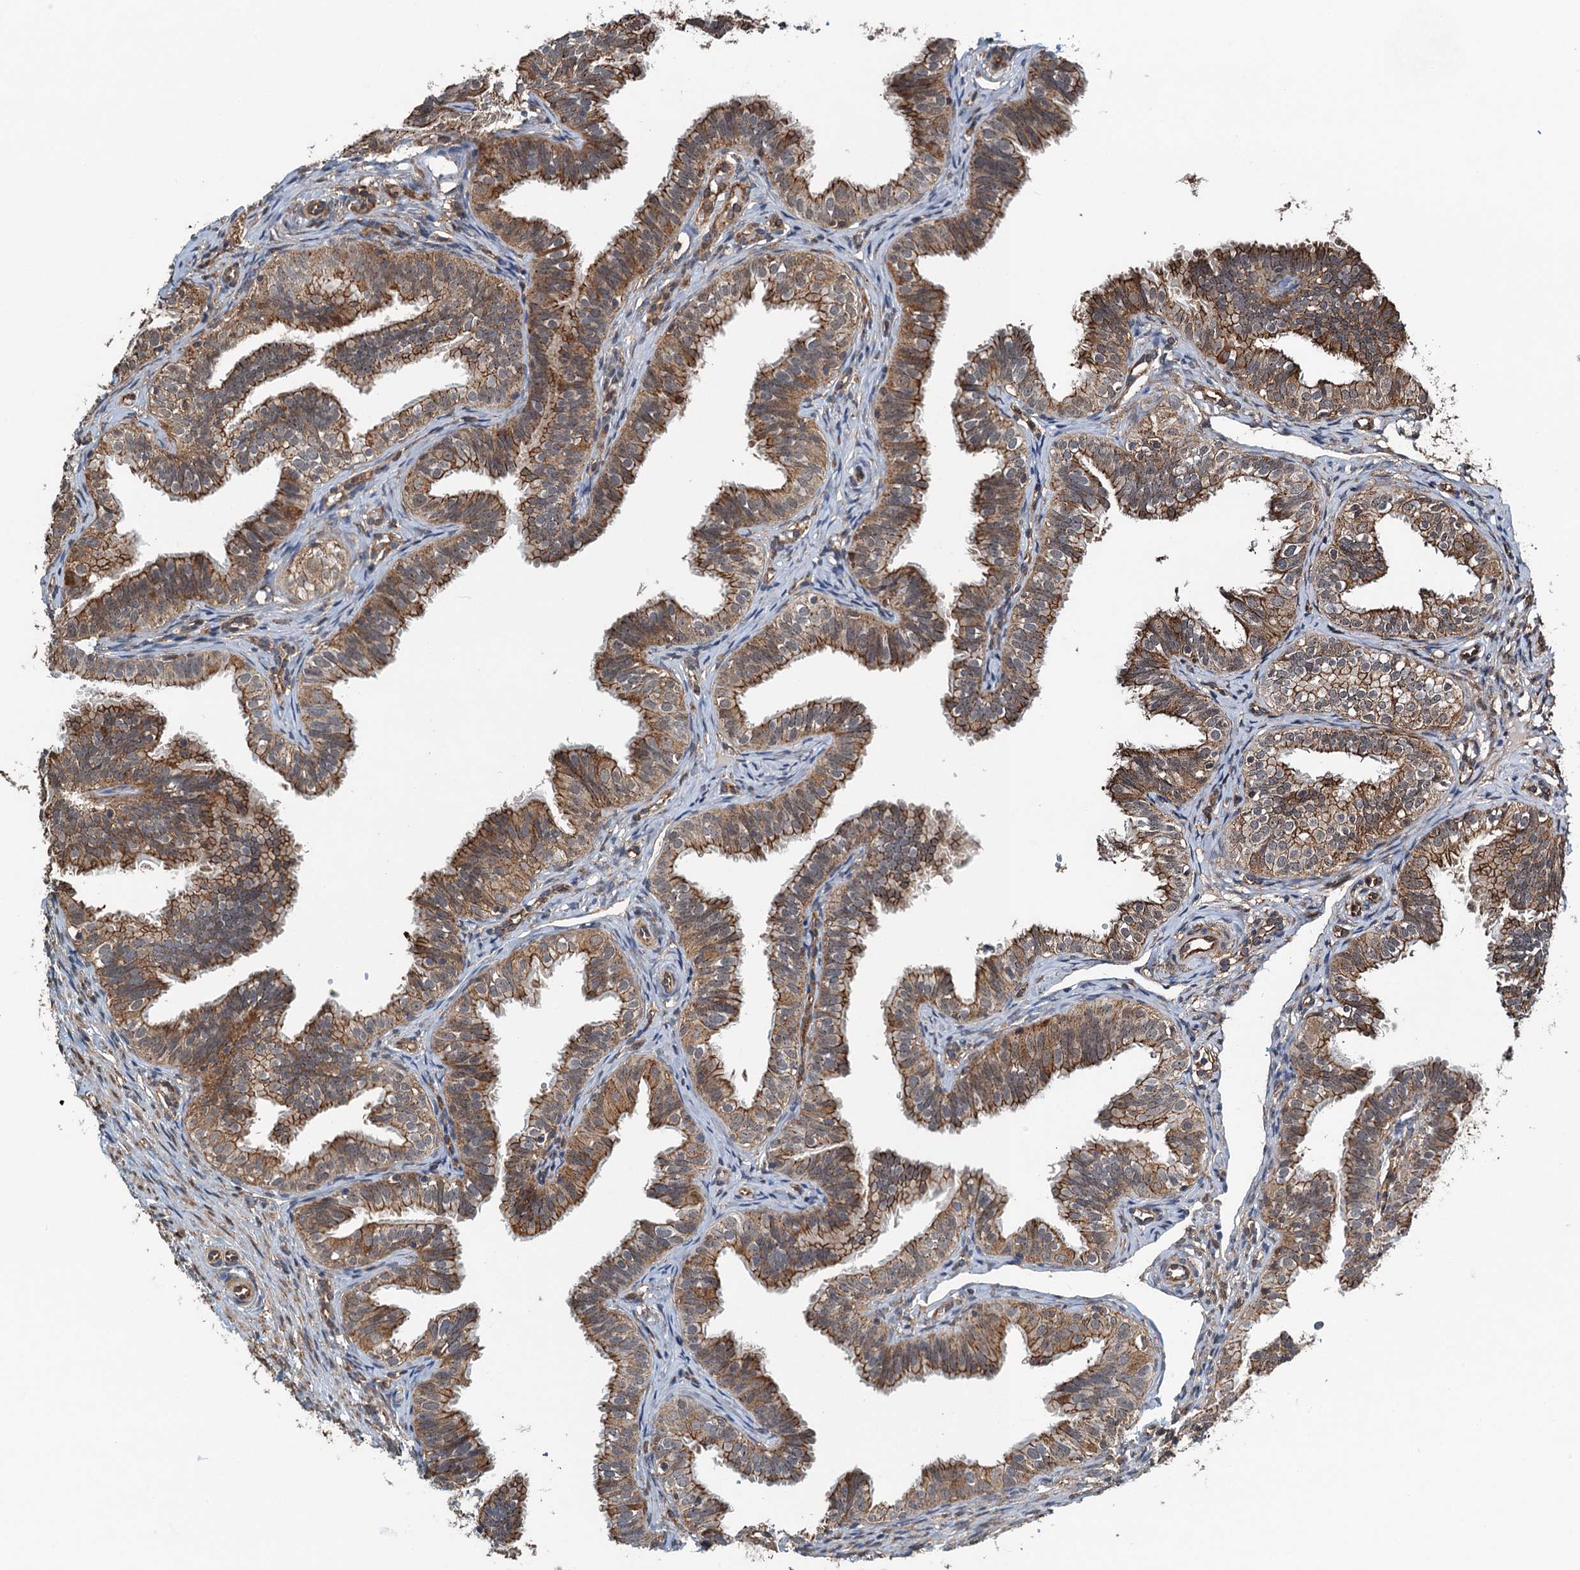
{"staining": {"intensity": "moderate", "quantity": ">75%", "location": "cytoplasmic/membranous"}, "tissue": "fallopian tube", "cell_type": "Glandular cells", "image_type": "normal", "snomed": [{"axis": "morphology", "description": "Normal tissue, NOS"}, {"axis": "topography", "description": "Fallopian tube"}], "caption": "Protein expression by IHC shows moderate cytoplasmic/membranous positivity in approximately >75% of glandular cells in normal fallopian tube.", "gene": "WHAMM", "patient": {"sex": "female", "age": 35}}